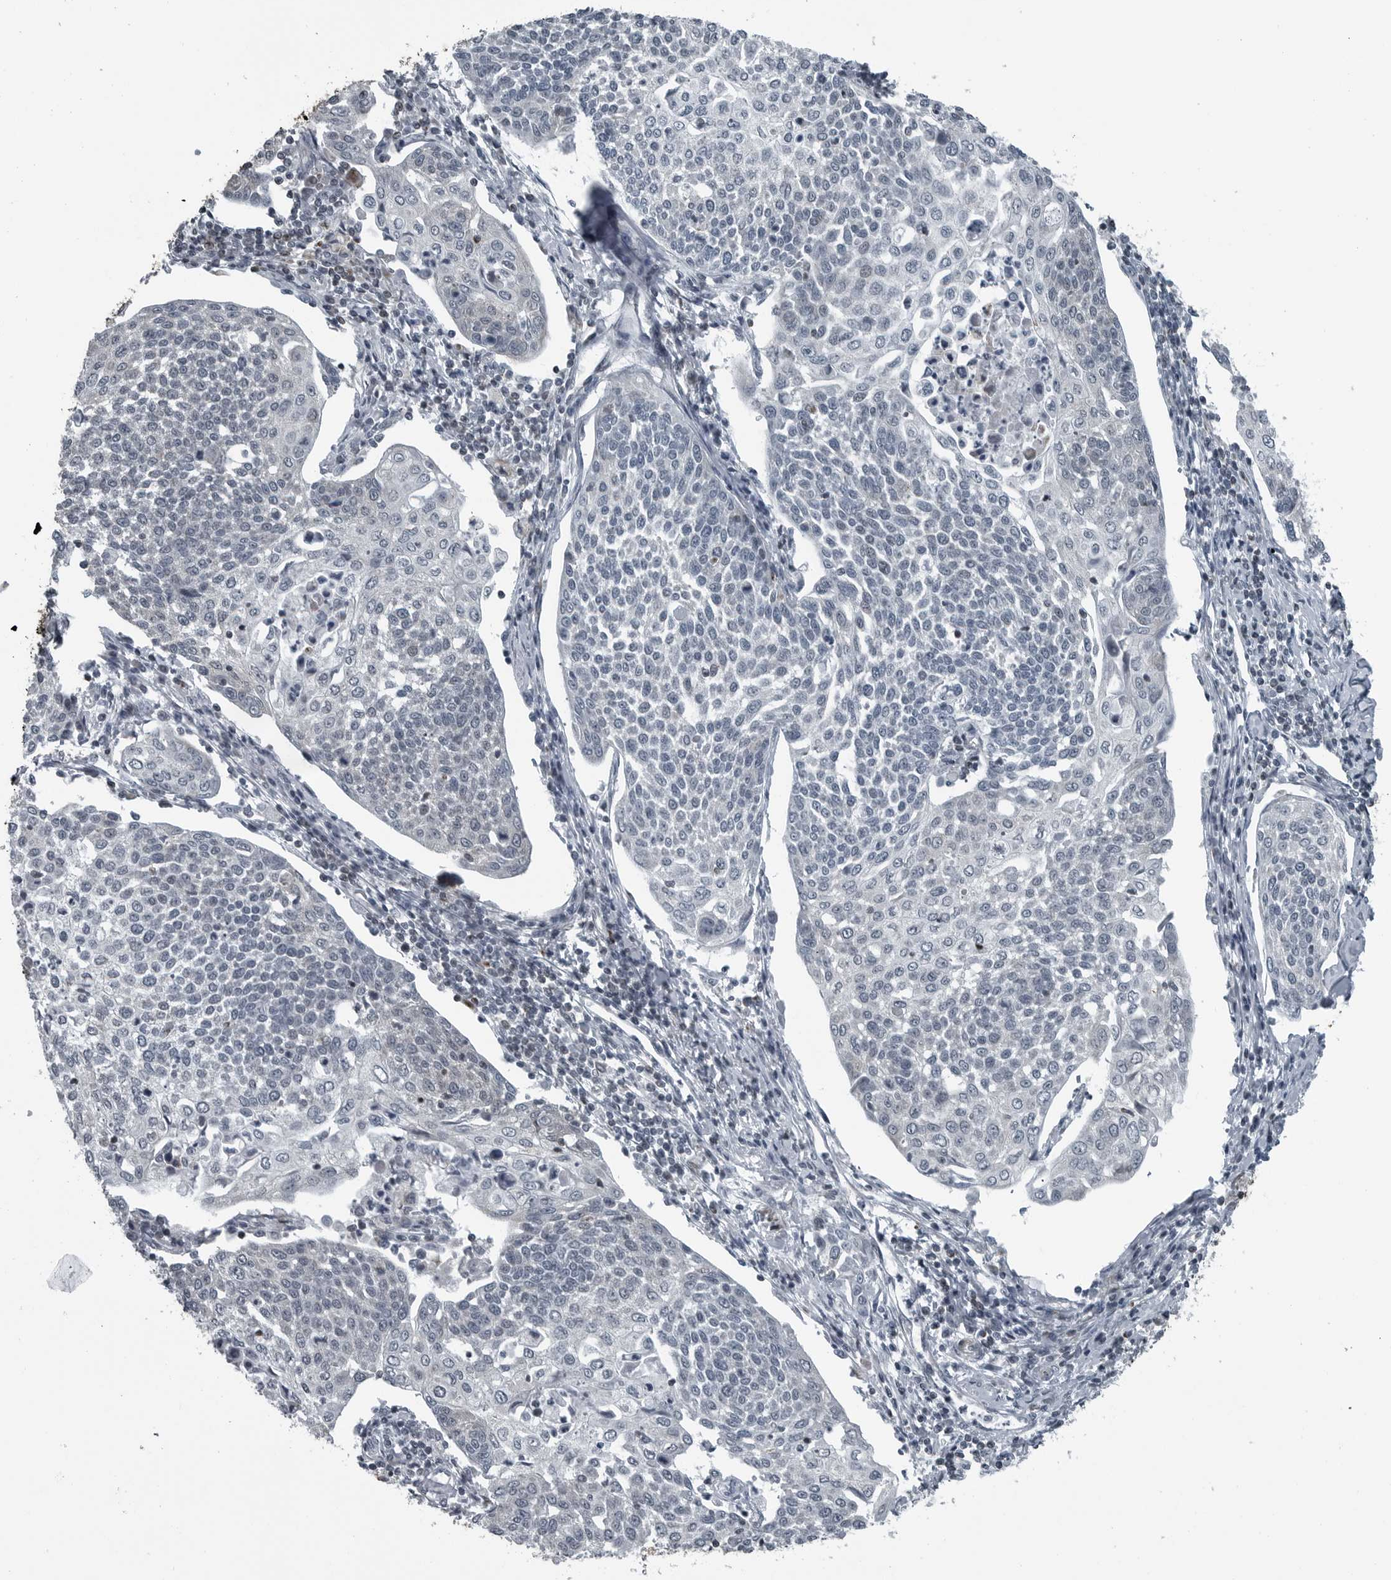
{"staining": {"intensity": "negative", "quantity": "none", "location": "none"}, "tissue": "cervical cancer", "cell_type": "Tumor cells", "image_type": "cancer", "snomed": [{"axis": "morphology", "description": "Squamous cell carcinoma, NOS"}, {"axis": "topography", "description": "Cervix"}], "caption": "This is an immunohistochemistry photomicrograph of cervical cancer. There is no positivity in tumor cells.", "gene": "GAK", "patient": {"sex": "female", "age": 34}}